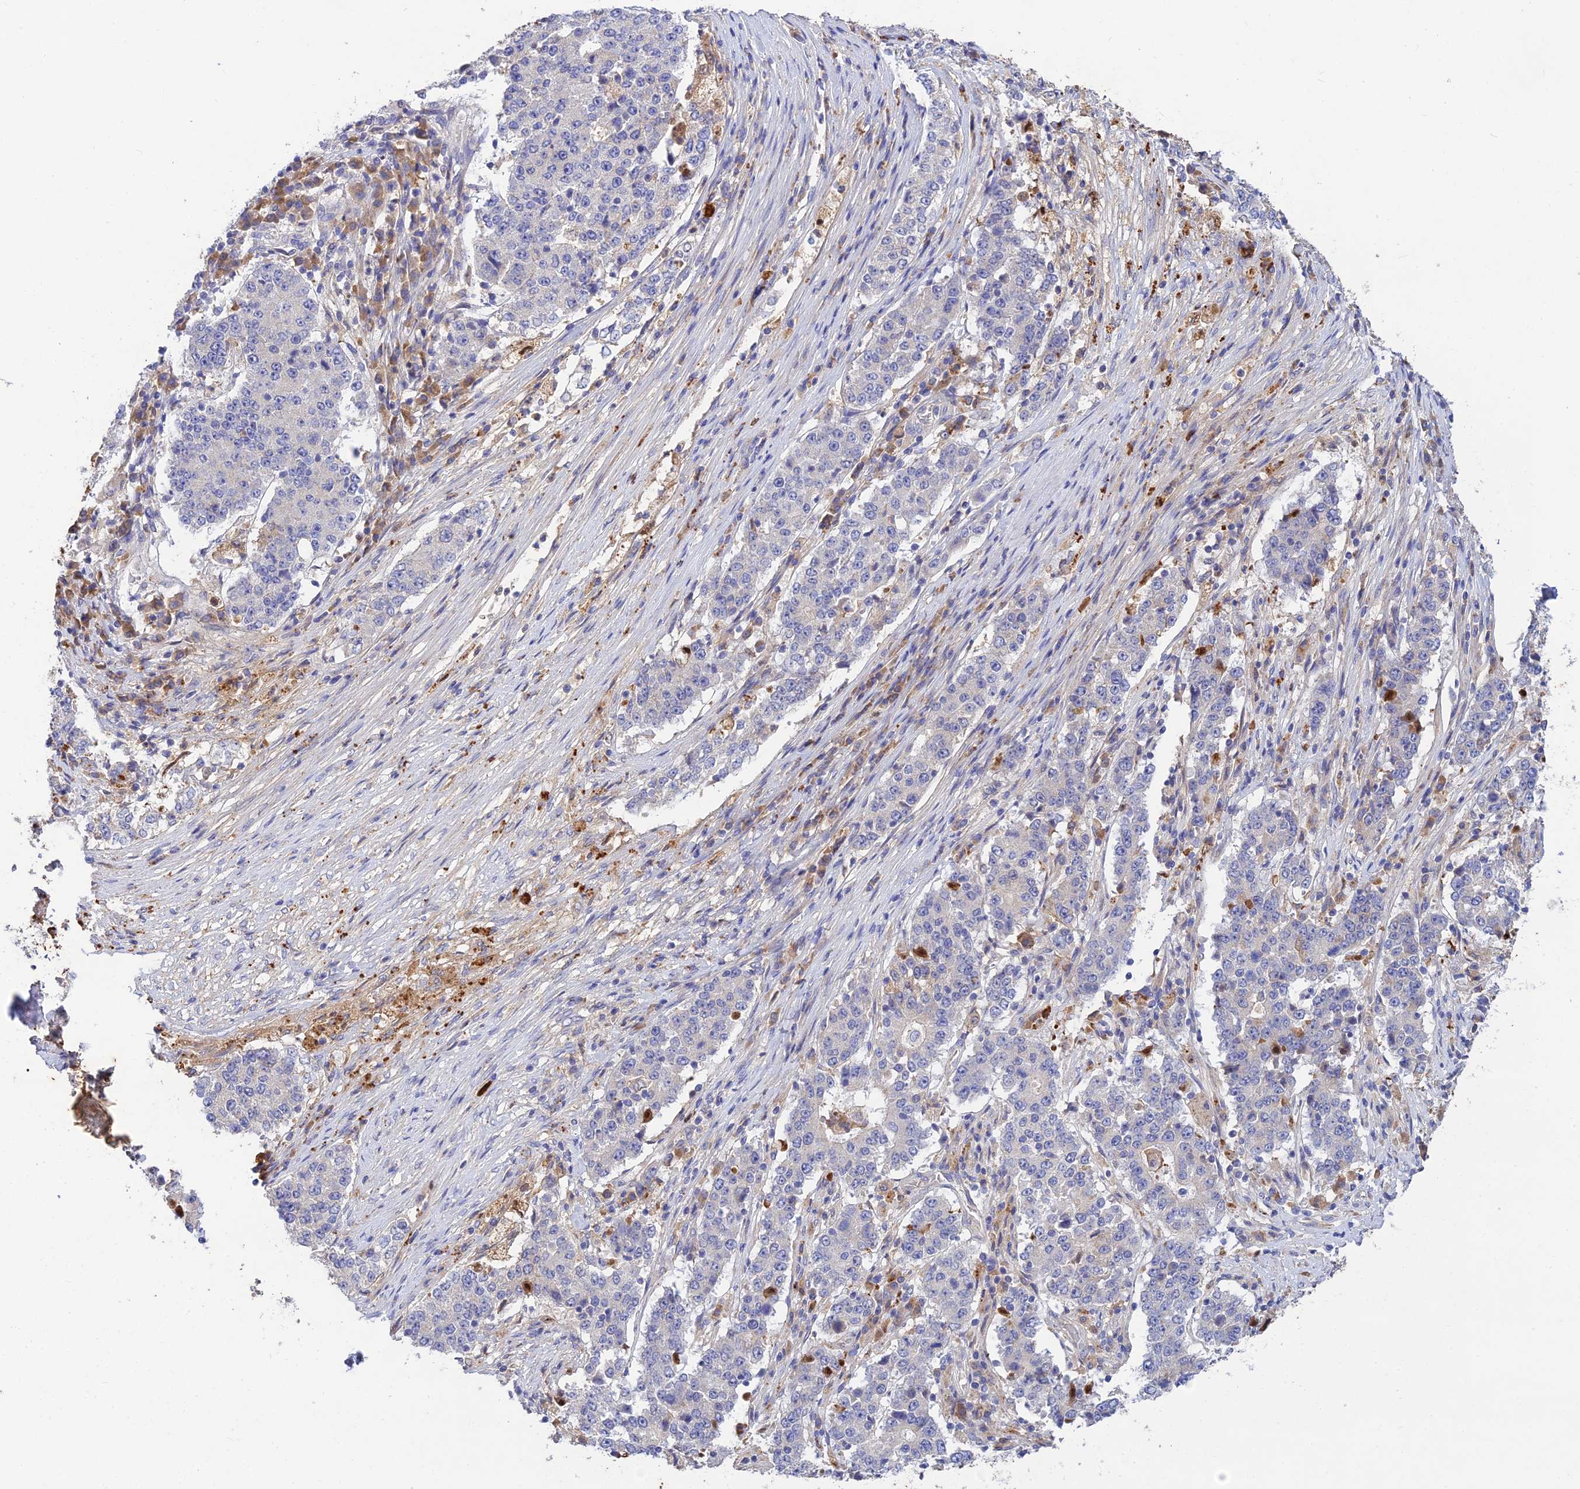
{"staining": {"intensity": "negative", "quantity": "none", "location": "none"}, "tissue": "stomach cancer", "cell_type": "Tumor cells", "image_type": "cancer", "snomed": [{"axis": "morphology", "description": "Adenocarcinoma, NOS"}, {"axis": "topography", "description": "Stomach"}], "caption": "Immunohistochemical staining of adenocarcinoma (stomach) demonstrates no significant staining in tumor cells. (Stains: DAB IHC with hematoxylin counter stain, Microscopy: brightfield microscopy at high magnification).", "gene": "ACSM5", "patient": {"sex": "male", "age": 59}}